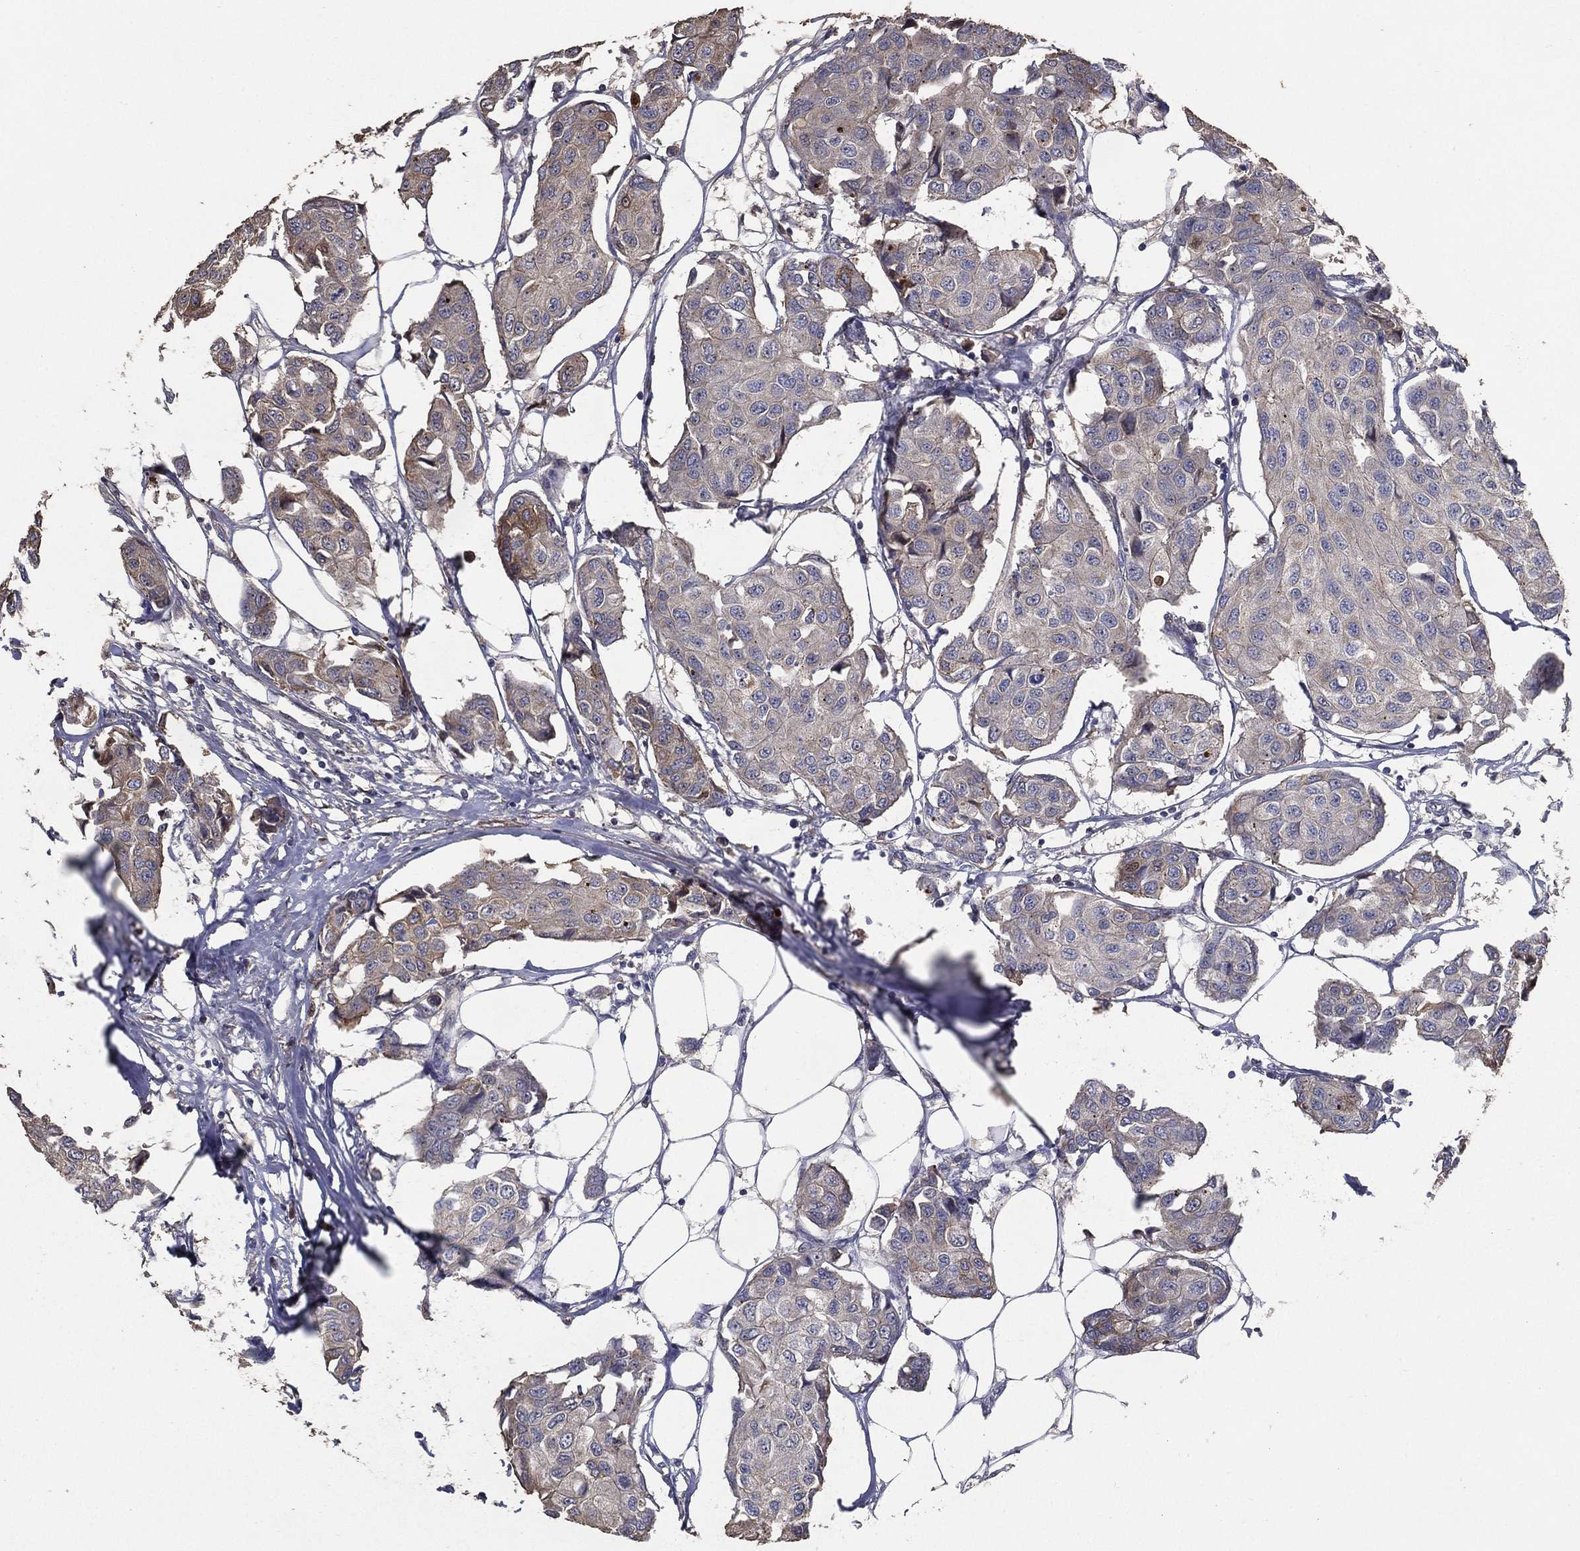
{"staining": {"intensity": "weak", "quantity": "<25%", "location": "cytoplasmic/membranous"}, "tissue": "breast cancer", "cell_type": "Tumor cells", "image_type": "cancer", "snomed": [{"axis": "morphology", "description": "Duct carcinoma"}, {"axis": "topography", "description": "Breast"}], "caption": "Human breast cancer stained for a protein using IHC exhibits no expression in tumor cells.", "gene": "EFNA1", "patient": {"sex": "female", "age": 80}}